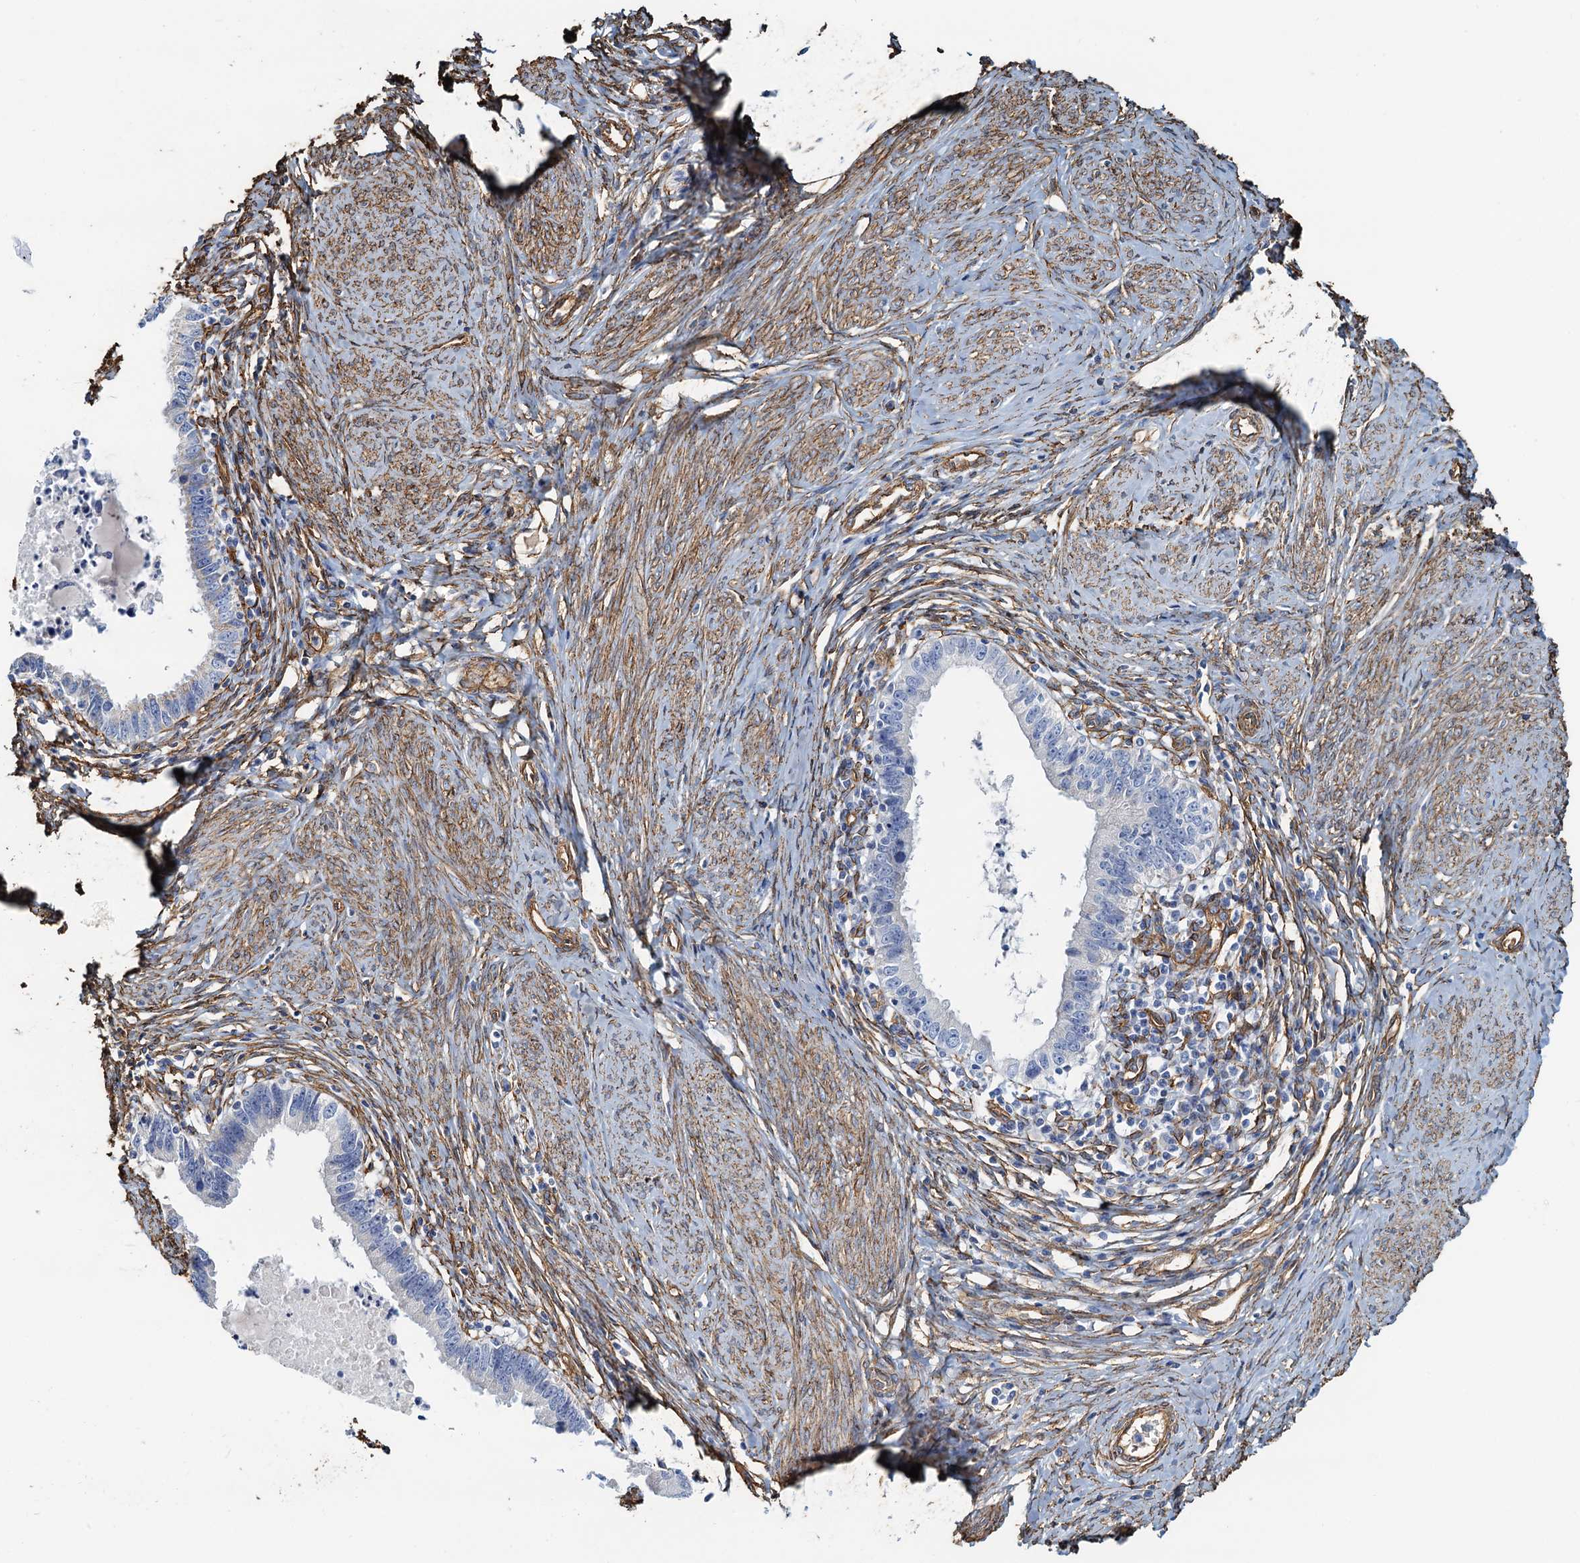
{"staining": {"intensity": "negative", "quantity": "none", "location": "none"}, "tissue": "cervical cancer", "cell_type": "Tumor cells", "image_type": "cancer", "snomed": [{"axis": "morphology", "description": "Adenocarcinoma, NOS"}, {"axis": "topography", "description": "Cervix"}], "caption": "Image shows no significant protein positivity in tumor cells of adenocarcinoma (cervical).", "gene": "DGKG", "patient": {"sex": "female", "age": 36}}